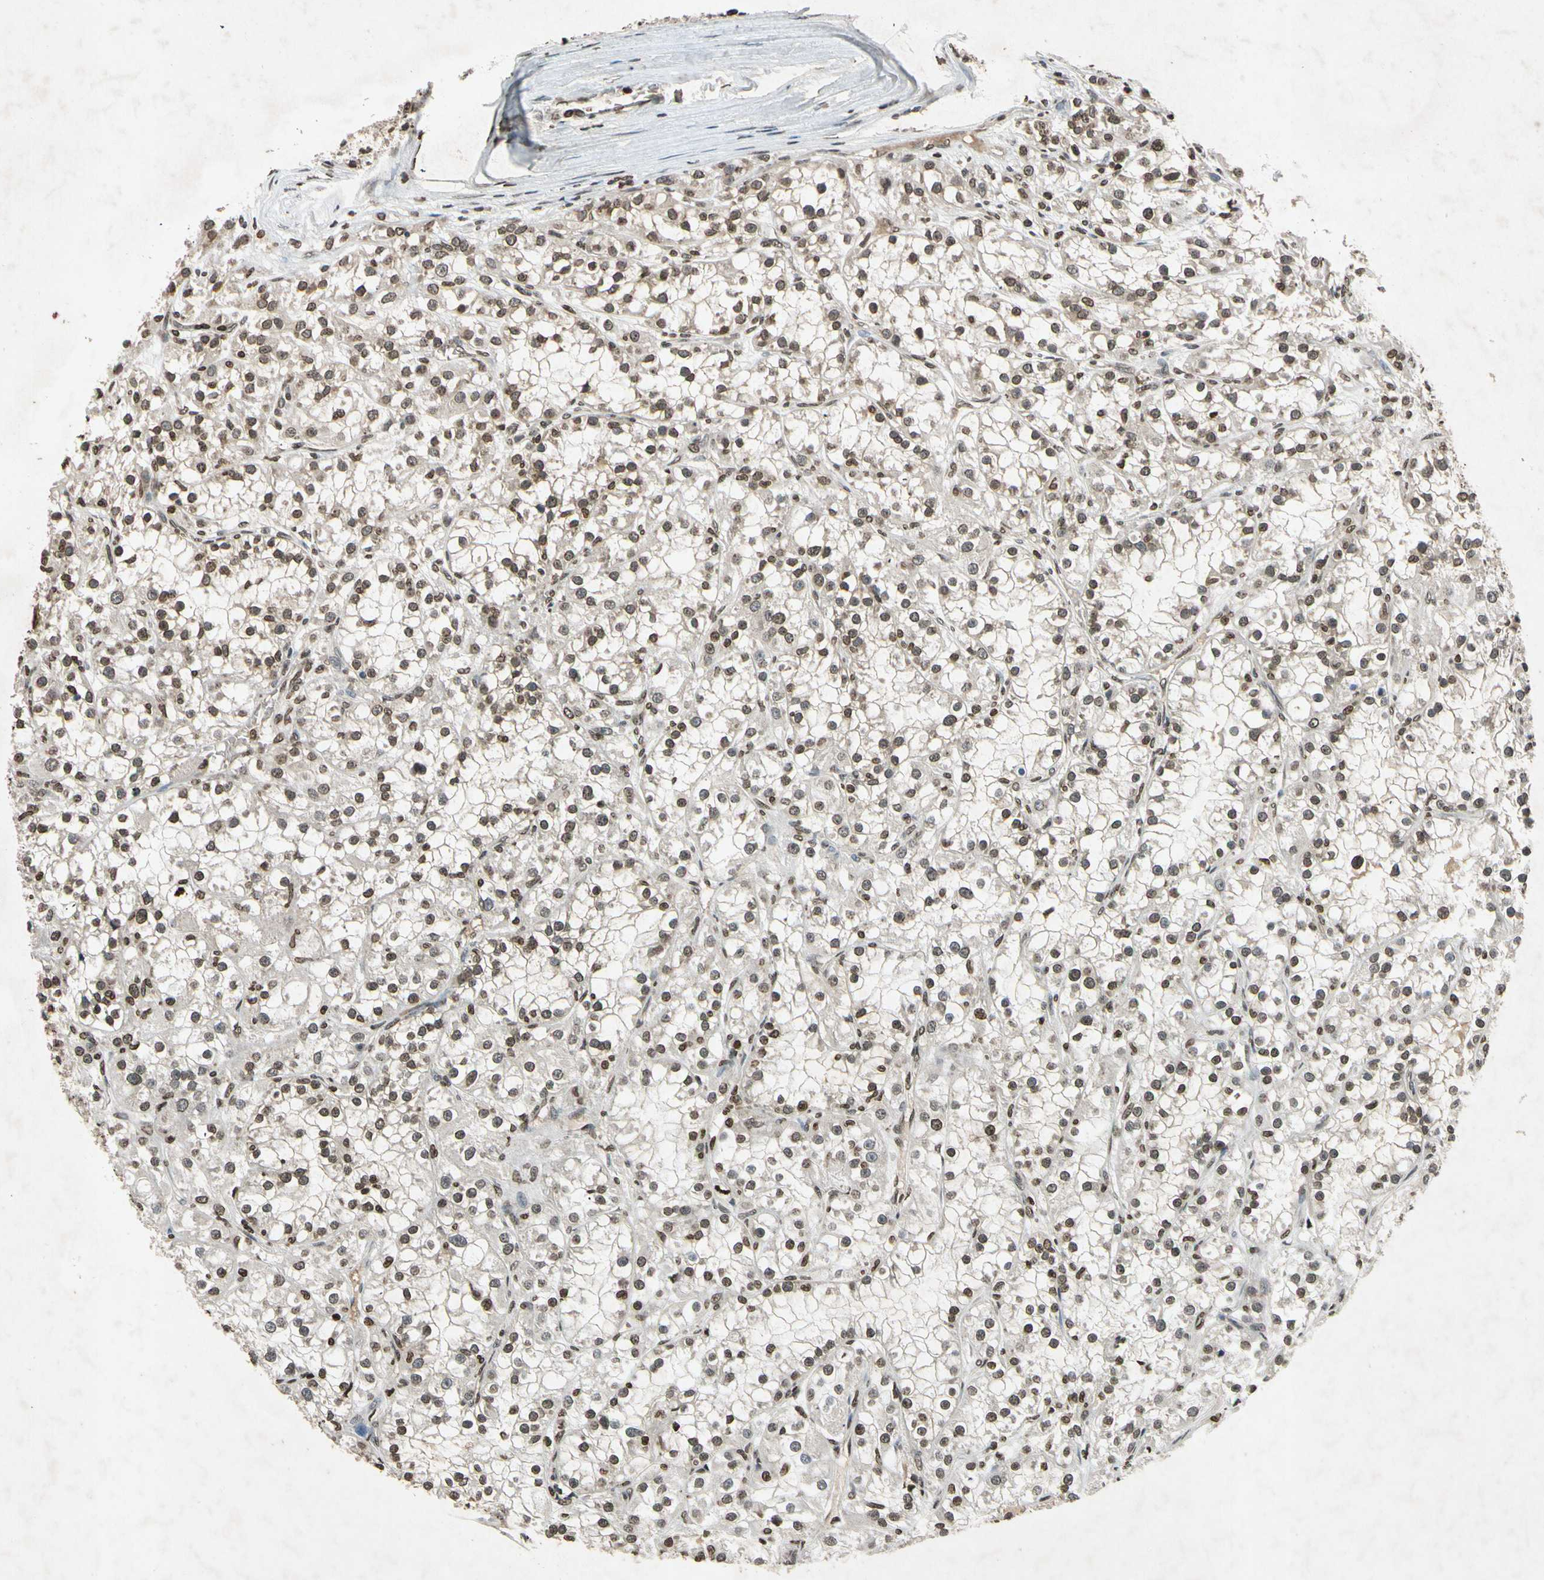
{"staining": {"intensity": "weak", "quantity": ">75%", "location": "nuclear"}, "tissue": "renal cancer", "cell_type": "Tumor cells", "image_type": "cancer", "snomed": [{"axis": "morphology", "description": "Adenocarcinoma, NOS"}, {"axis": "topography", "description": "Kidney"}], "caption": "Protein expression analysis of renal cancer demonstrates weak nuclear staining in approximately >75% of tumor cells.", "gene": "HOXB3", "patient": {"sex": "female", "age": 52}}